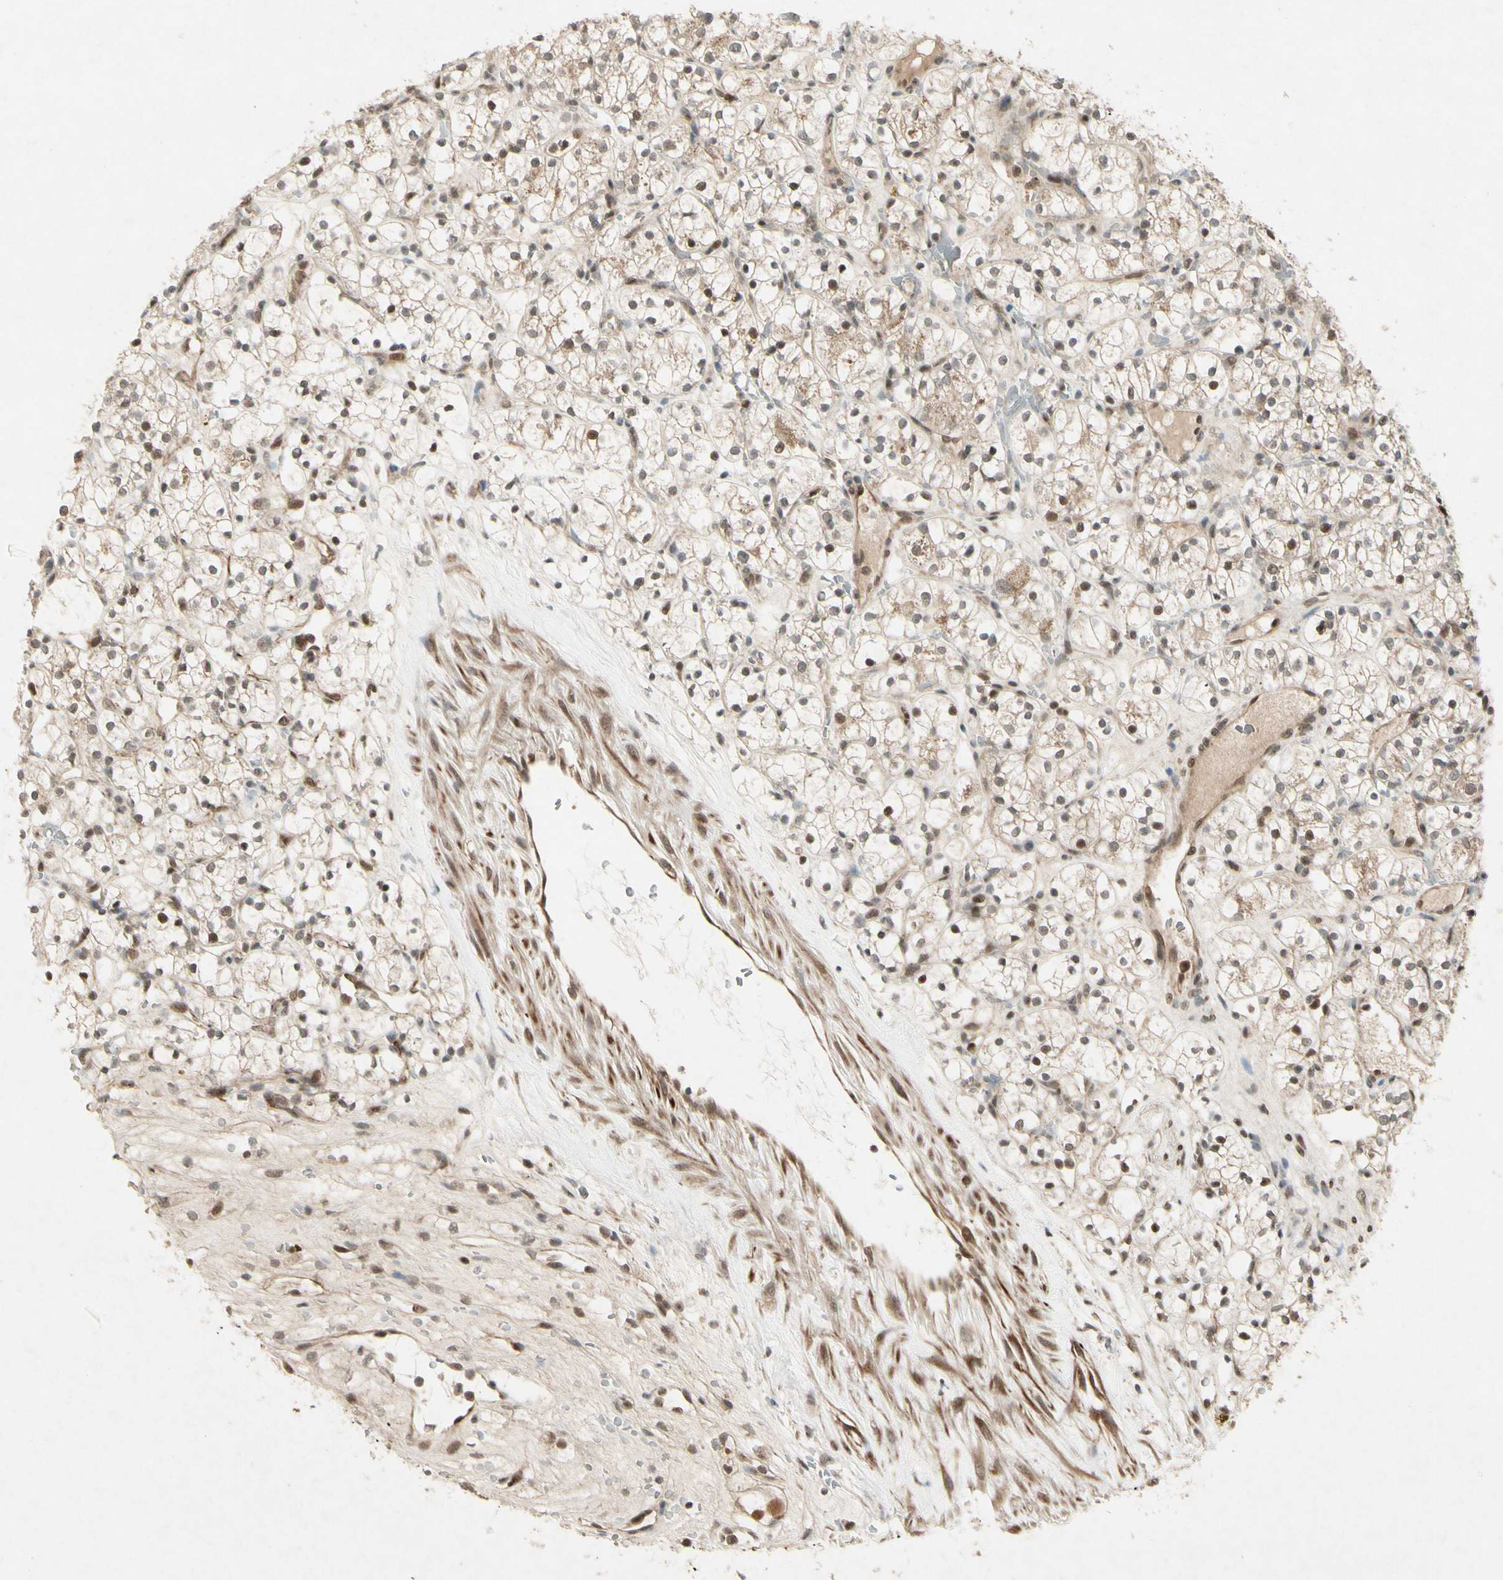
{"staining": {"intensity": "weak", "quantity": "25%-75%", "location": "nuclear"}, "tissue": "renal cancer", "cell_type": "Tumor cells", "image_type": "cancer", "snomed": [{"axis": "morphology", "description": "Adenocarcinoma, NOS"}, {"axis": "topography", "description": "Kidney"}], "caption": "Weak nuclear expression is present in about 25%-75% of tumor cells in renal adenocarcinoma. The protein of interest is shown in brown color, while the nuclei are stained blue.", "gene": "CDK11A", "patient": {"sex": "female", "age": 60}}